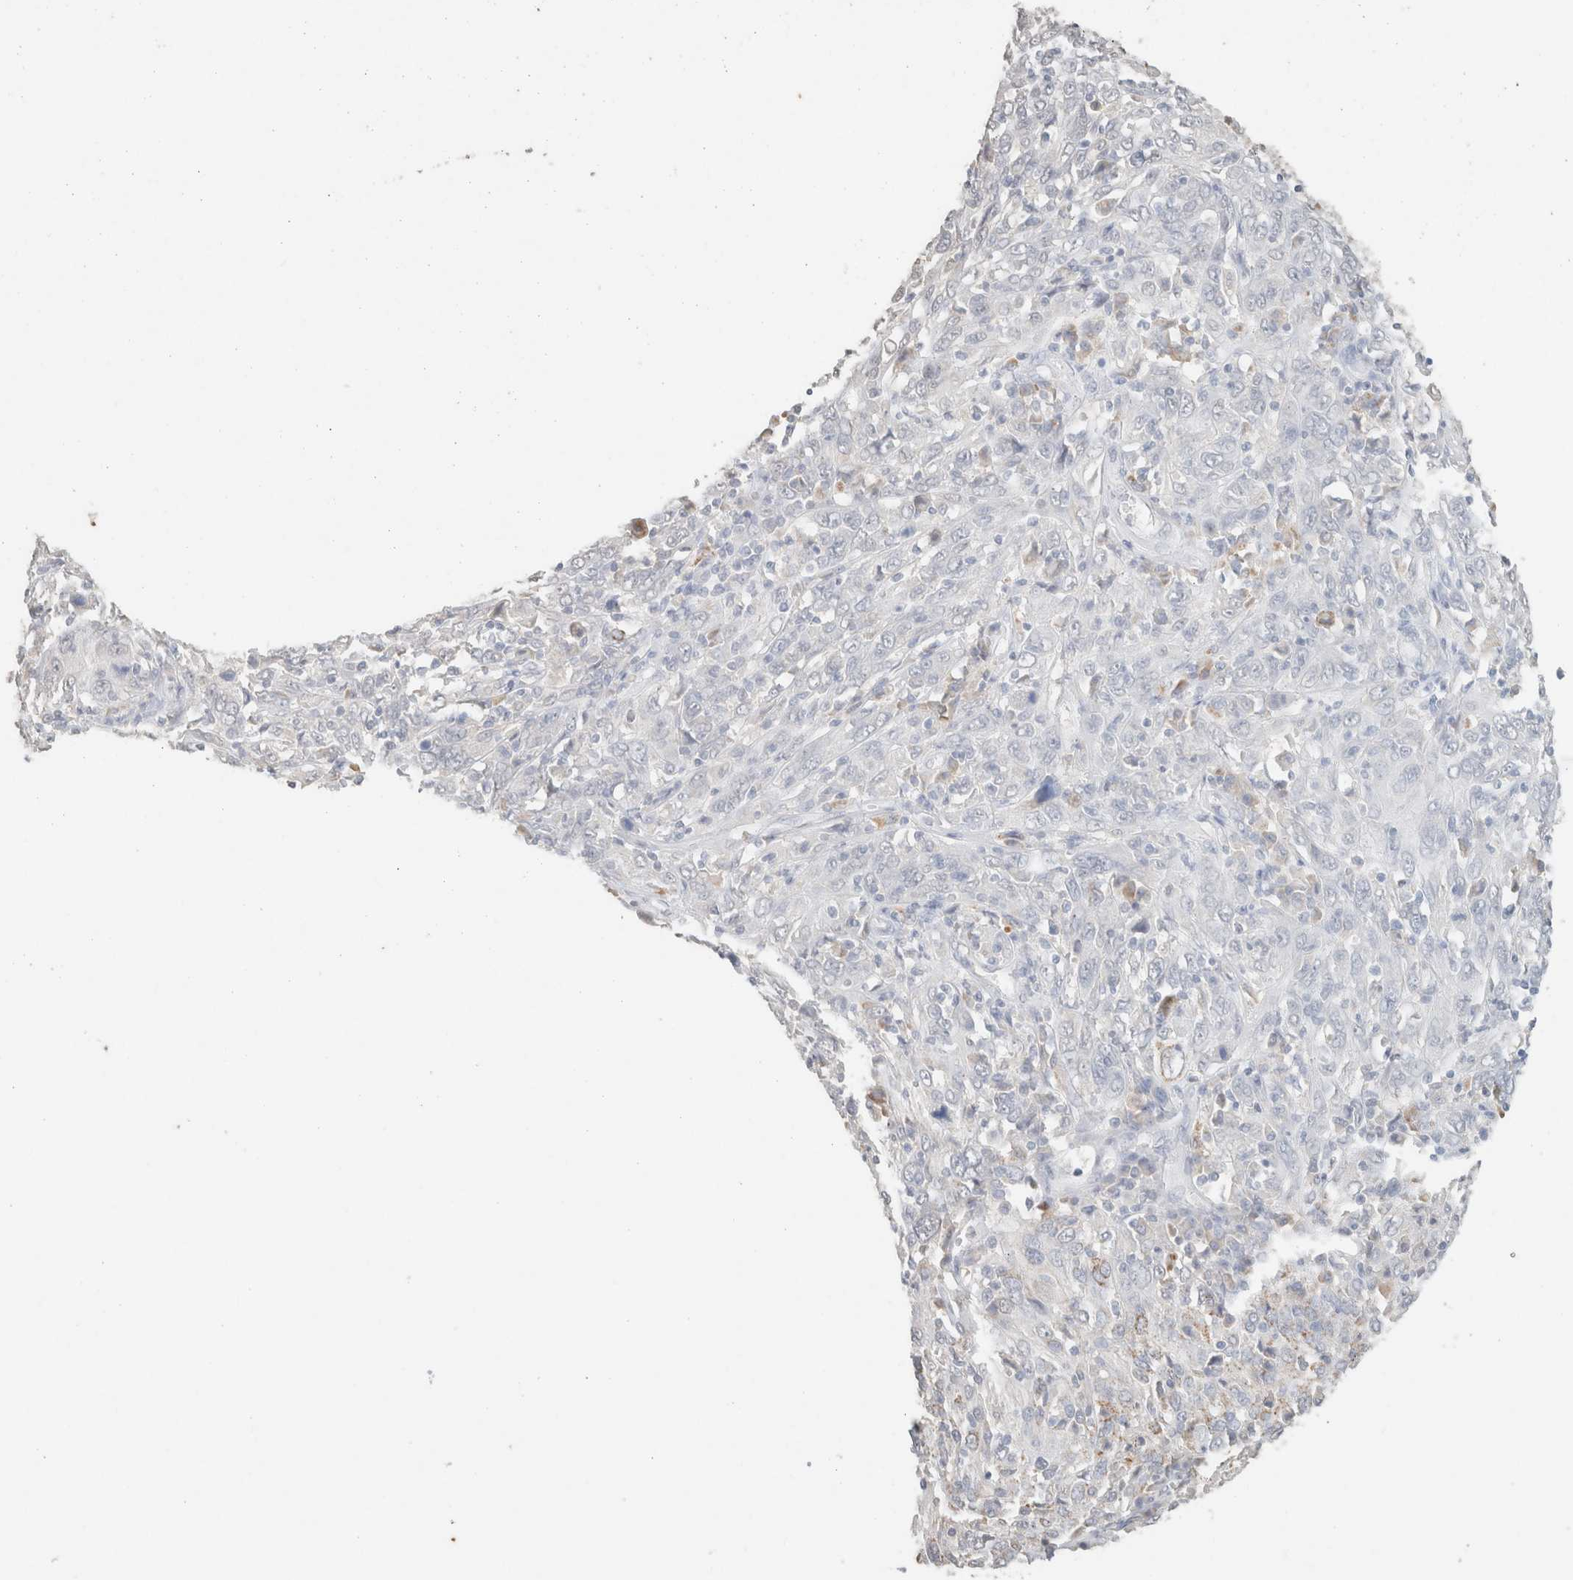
{"staining": {"intensity": "negative", "quantity": "none", "location": "none"}, "tissue": "cervical cancer", "cell_type": "Tumor cells", "image_type": "cancer", "snomed": [{"axis": "morphology", "description": "Squamous cell carcinoma, NOS"}, {"axis": "topography", "description": "Cervix"}], "caption": "This histopathology image is of cervical cancer (squamous cell carcinoma) stained with immunohistochemistry to label a protein in brown with the nuclei are counter-stained blue. There is no staining in tumor cells.", "gene": "CPA1", "patient": {"sex": "female", "age": 46}}